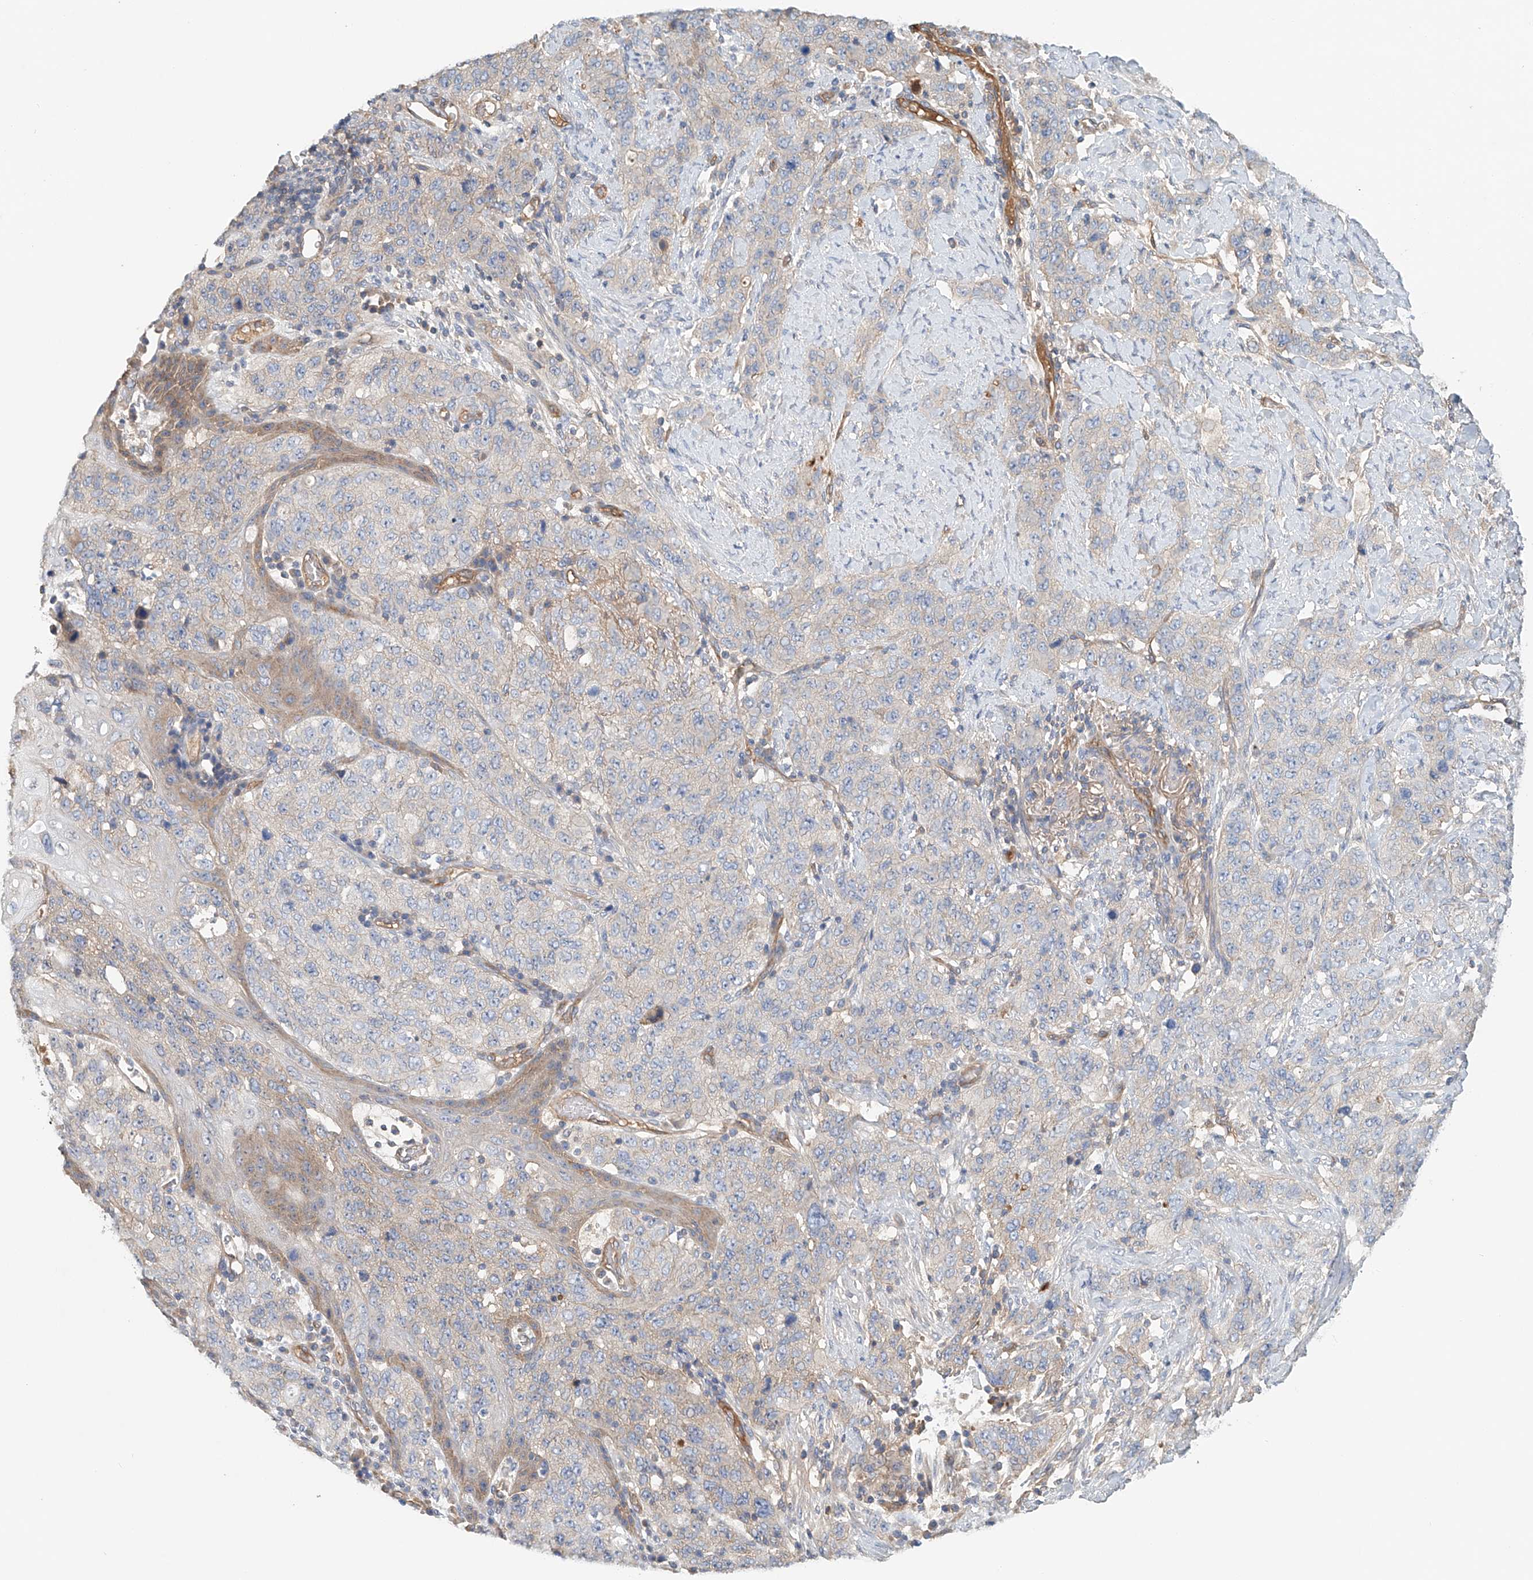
{"staining": {"intensity": "negative", "quantity": "none", "location": "none"}, "tissue": "stomach cancer", "cell_type": "Tumor cells", "image_type": "cancer", "snomed": [{"axis": "morphology", "description": "Adenocarcinoma, NOS"}, {"axis": "topography", "description": "Stomach"}], "caption": "This is an IHC image of human stomach cancer. There is no expression in tumor cells.", "gene": "FRYL", "patient": {"sex": "male", "age": 48}}